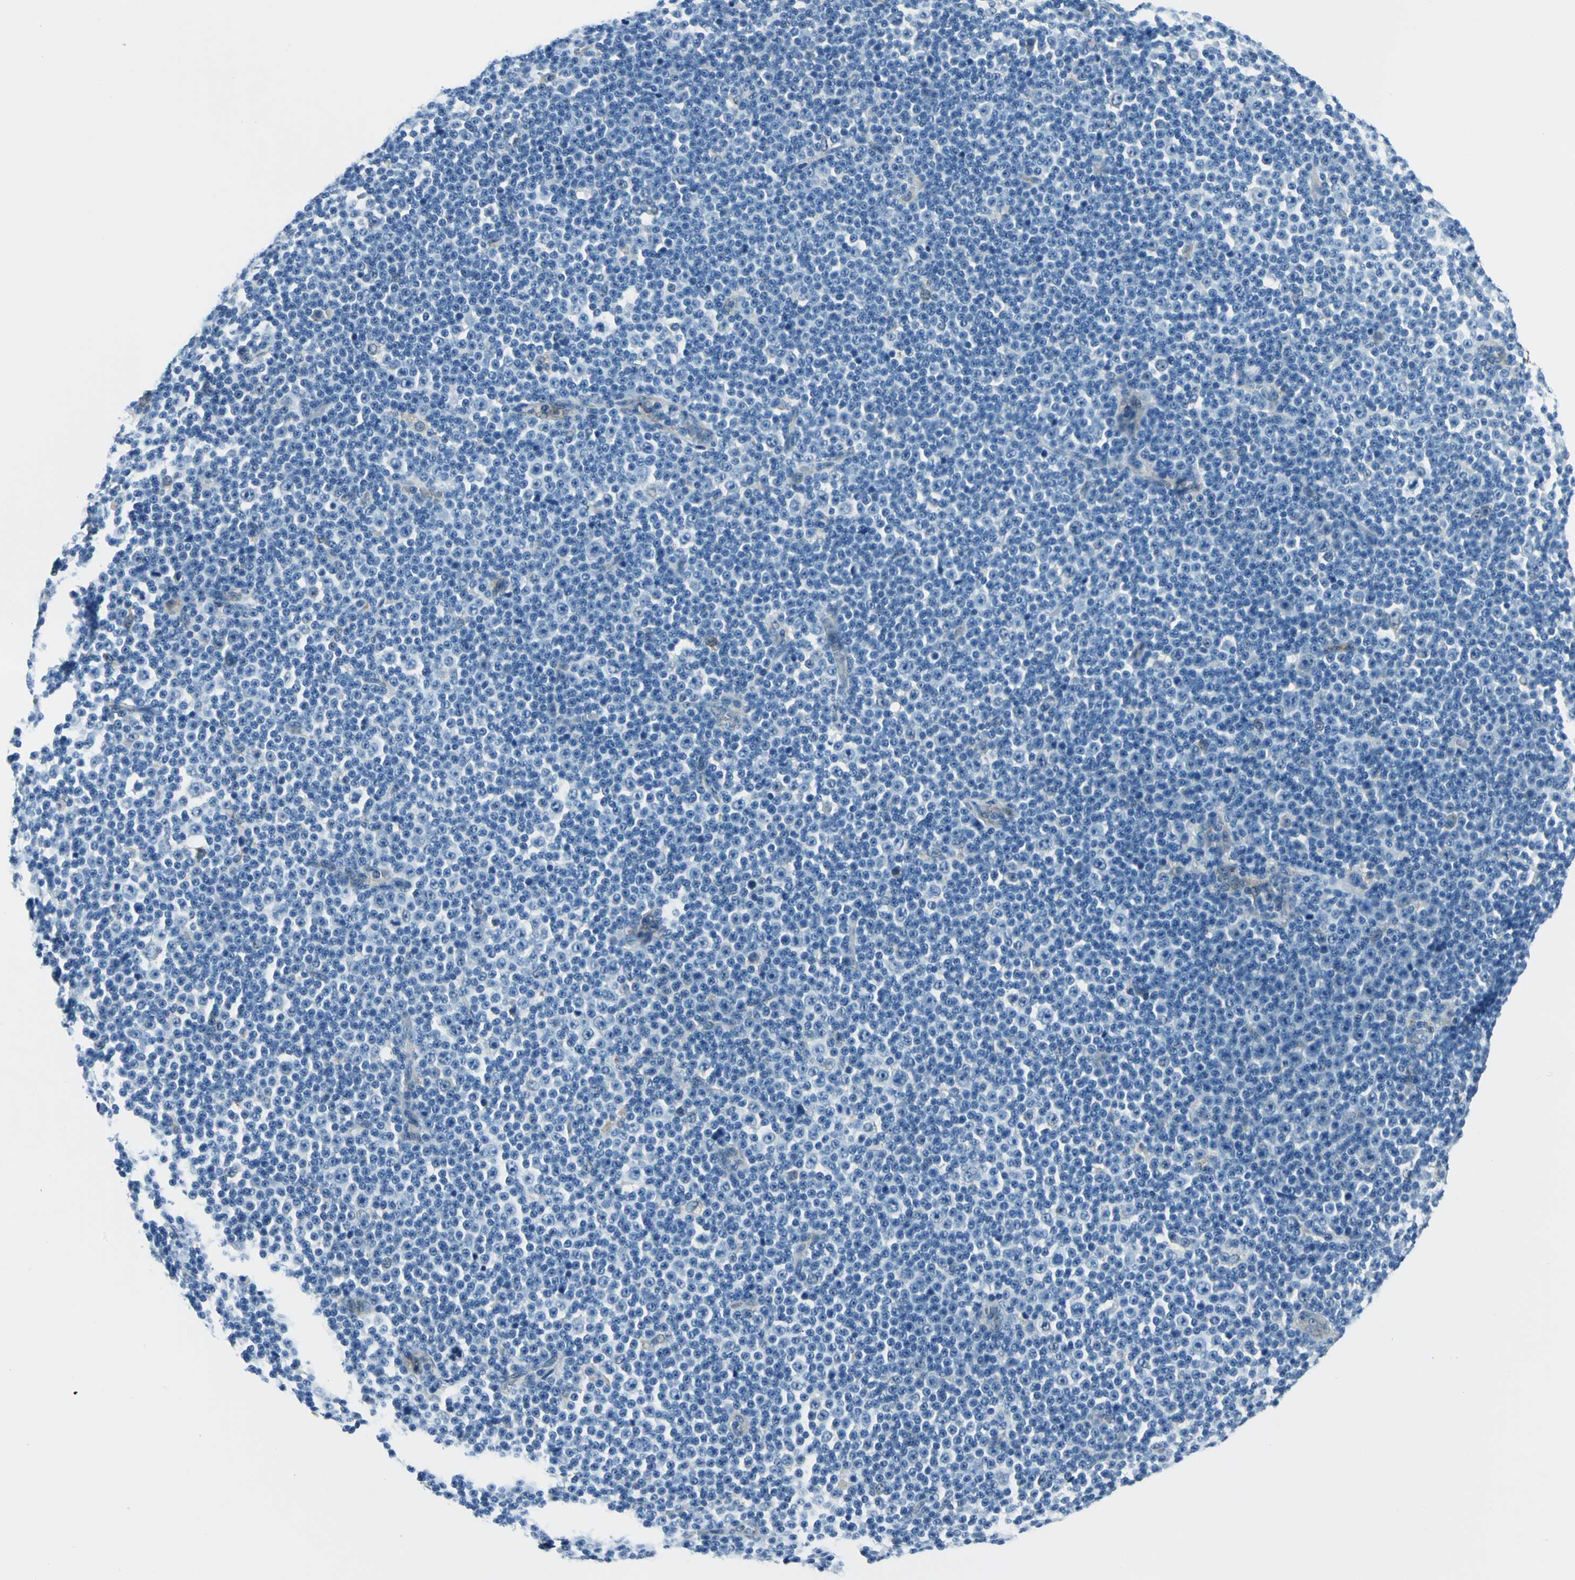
{"staining": {"intensity": "negative", "quantity": "none", "location": "none"}, "tissue": "lymphoma", "cell_type": "Tumor cells", "image_type": "cancer", "snomed": [{"axis": "morphology", "description": "Malignant lymphoma, non-Hodgkin's type, Low grade"}, {"axis": "topography", "description": "Lymph node"}], "caption": "High power microscopy histopathology image of an immunohistochemistry (IHC) photomicrograph of malignant lymphoma, non-Hodgkin's type (low-grade), revealing no significant staining in tumor cells.", "gene": "HSPB1", "patient": {"sex": "female", "age": 67}}